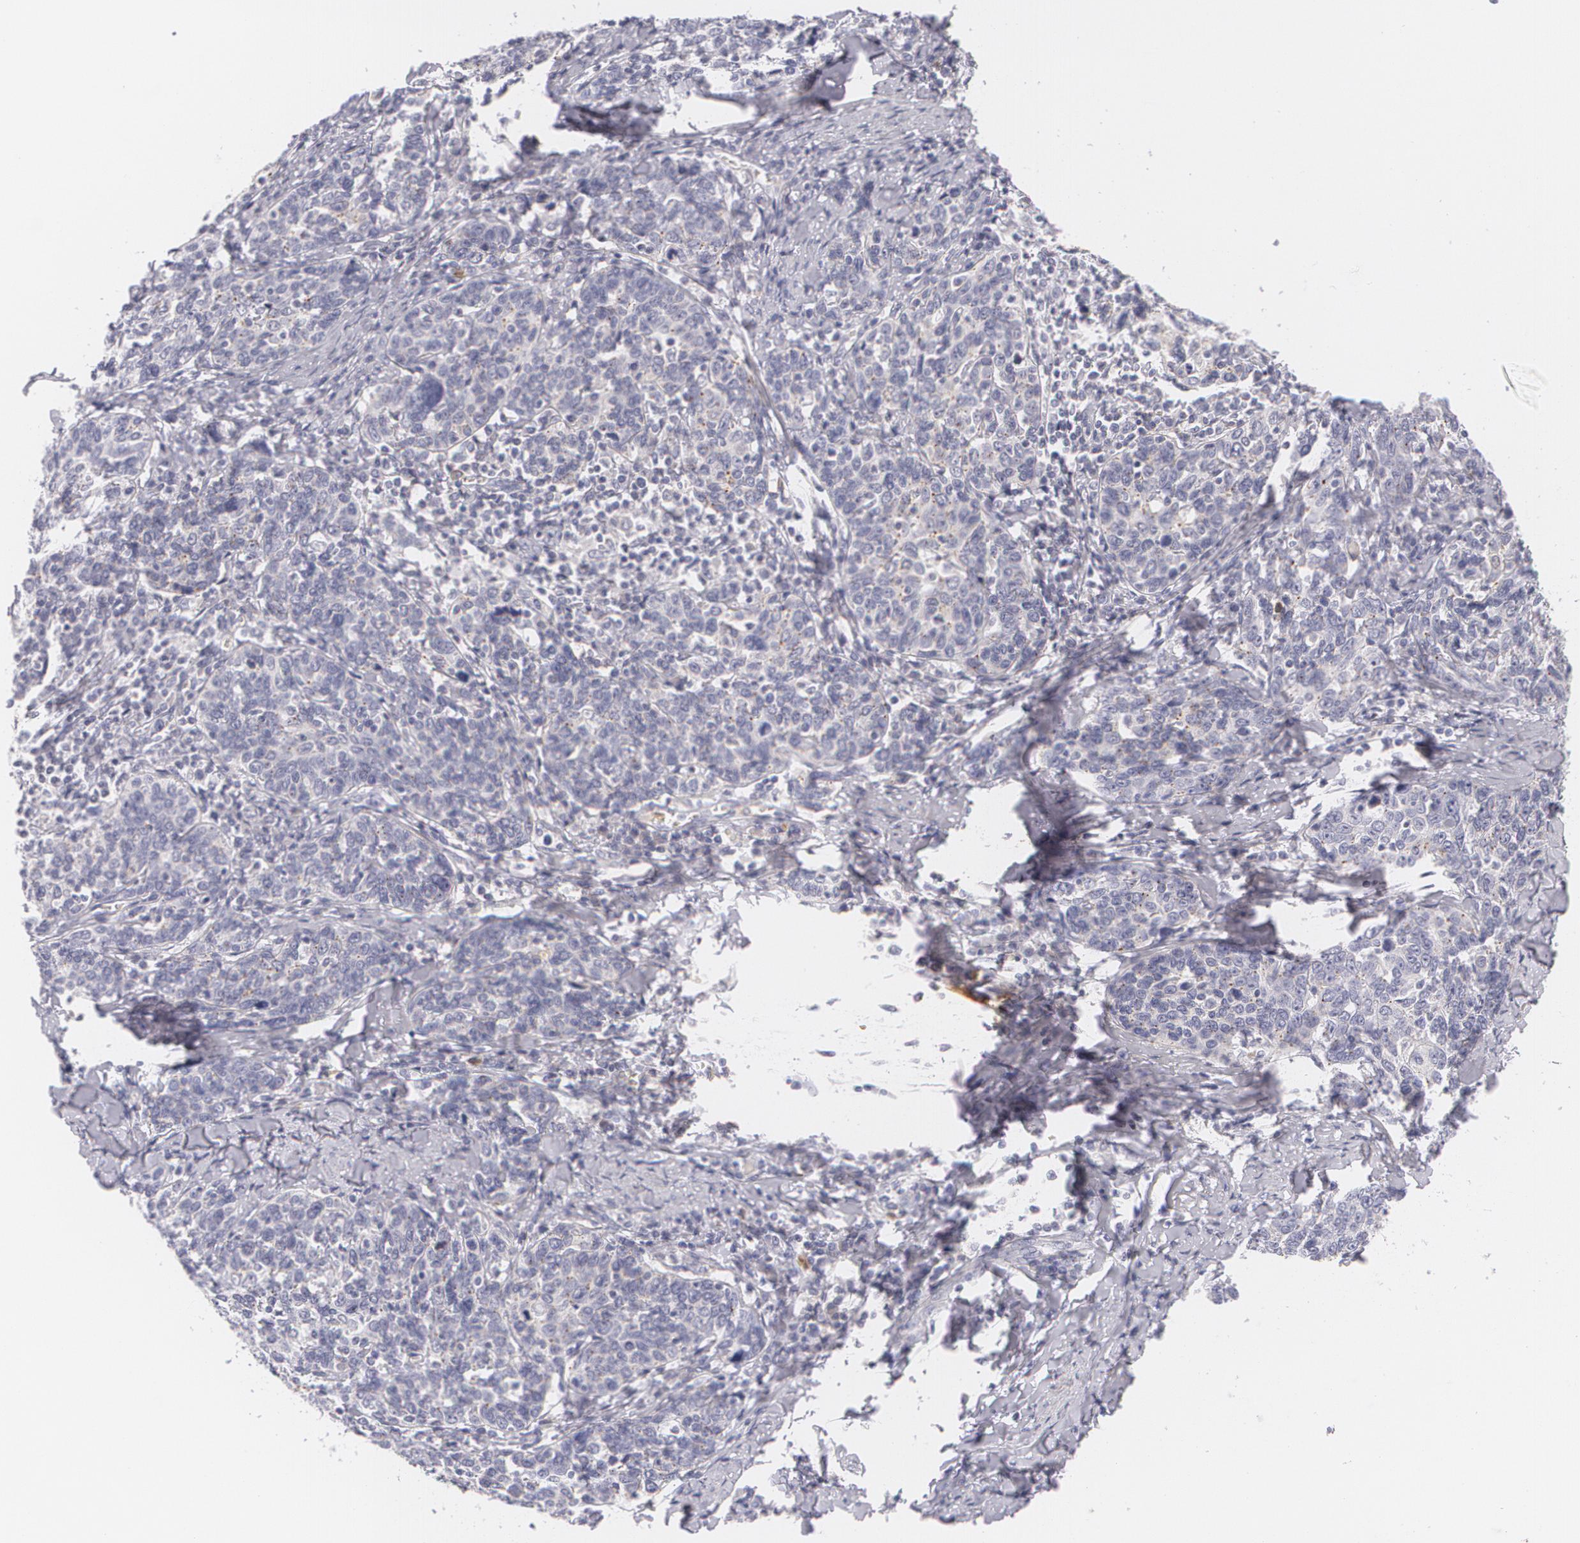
{"staining": {"intensity": "negative", "quantity": "none", "location": "none"}, "tissue": "cervical cancer", "cell_type": "Tumor cells", "image_type": "cancer", "snomed": [{"axis": "morphology", "description": "Squamous cell carcinoma, NOS"}, {"axis": "topography", "description": "Cervix"}], "caption": "Tumor cells show no significant protein staining in cervical squamous cell carcinoma.", "gene": "FAM181A", "patient": {"sex": "female", "age": 41}}